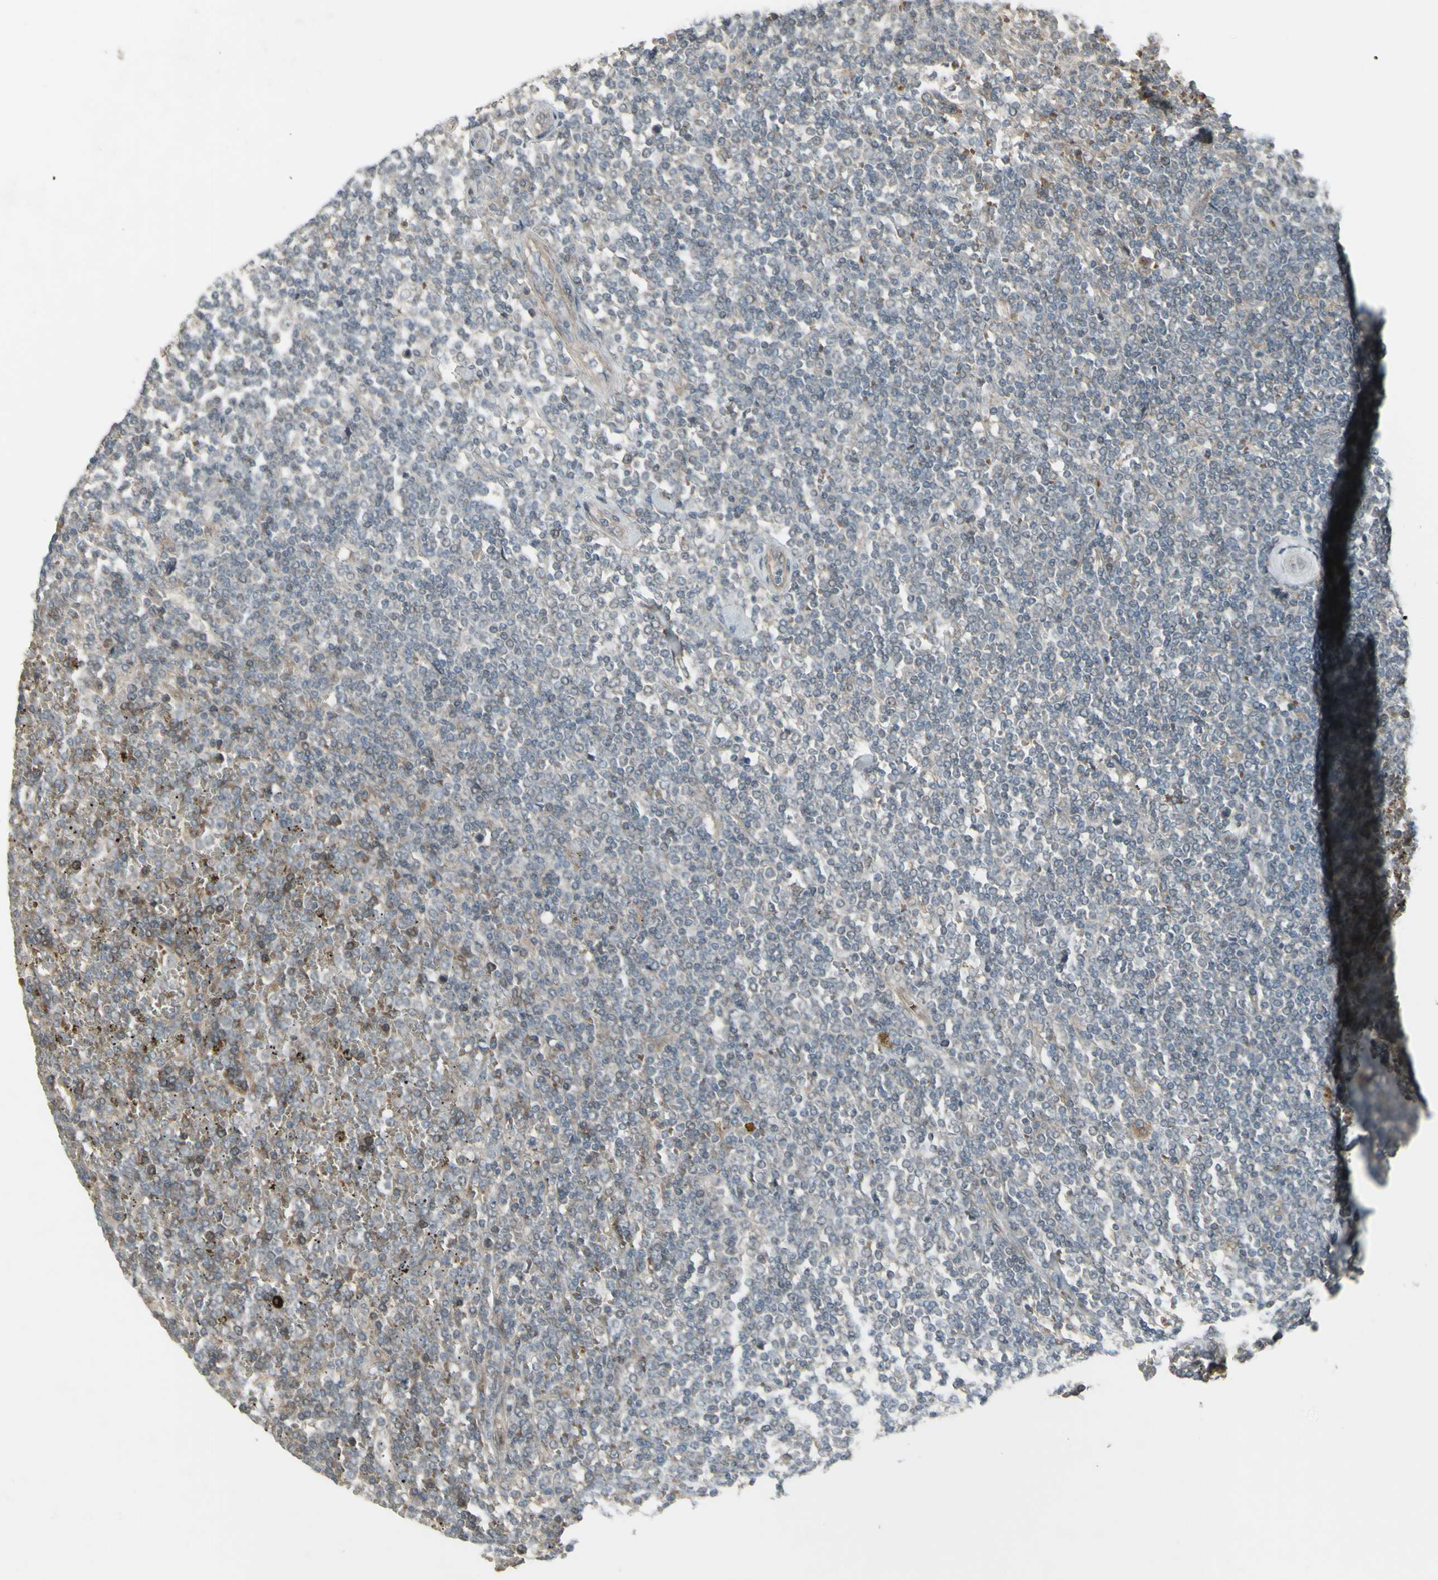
{"staining": {"intensity": "weak", "quantity": ">75%", "location": "cytoplasmic/membranous"}, "tissue": "lymphoma", "cell_type": "Tumor cells", "image_type": "cancer", "snomed": [{"axis": "morphology", "description": "Malignant lymphoma, non-Hodgkin's type, Low grade"}, {"axis": "topography", "description": "Spleen"}], "caption": "Human malignant lymphoma, non-Hodgkin's type (low-grade) stained for a protein (brown) reveals weak cytoplasmic/membranous positive staining in approximately >75% of tumor cells.", "gene": "GRAMD1B", "patient": {"sex": "female", "age": 19}}